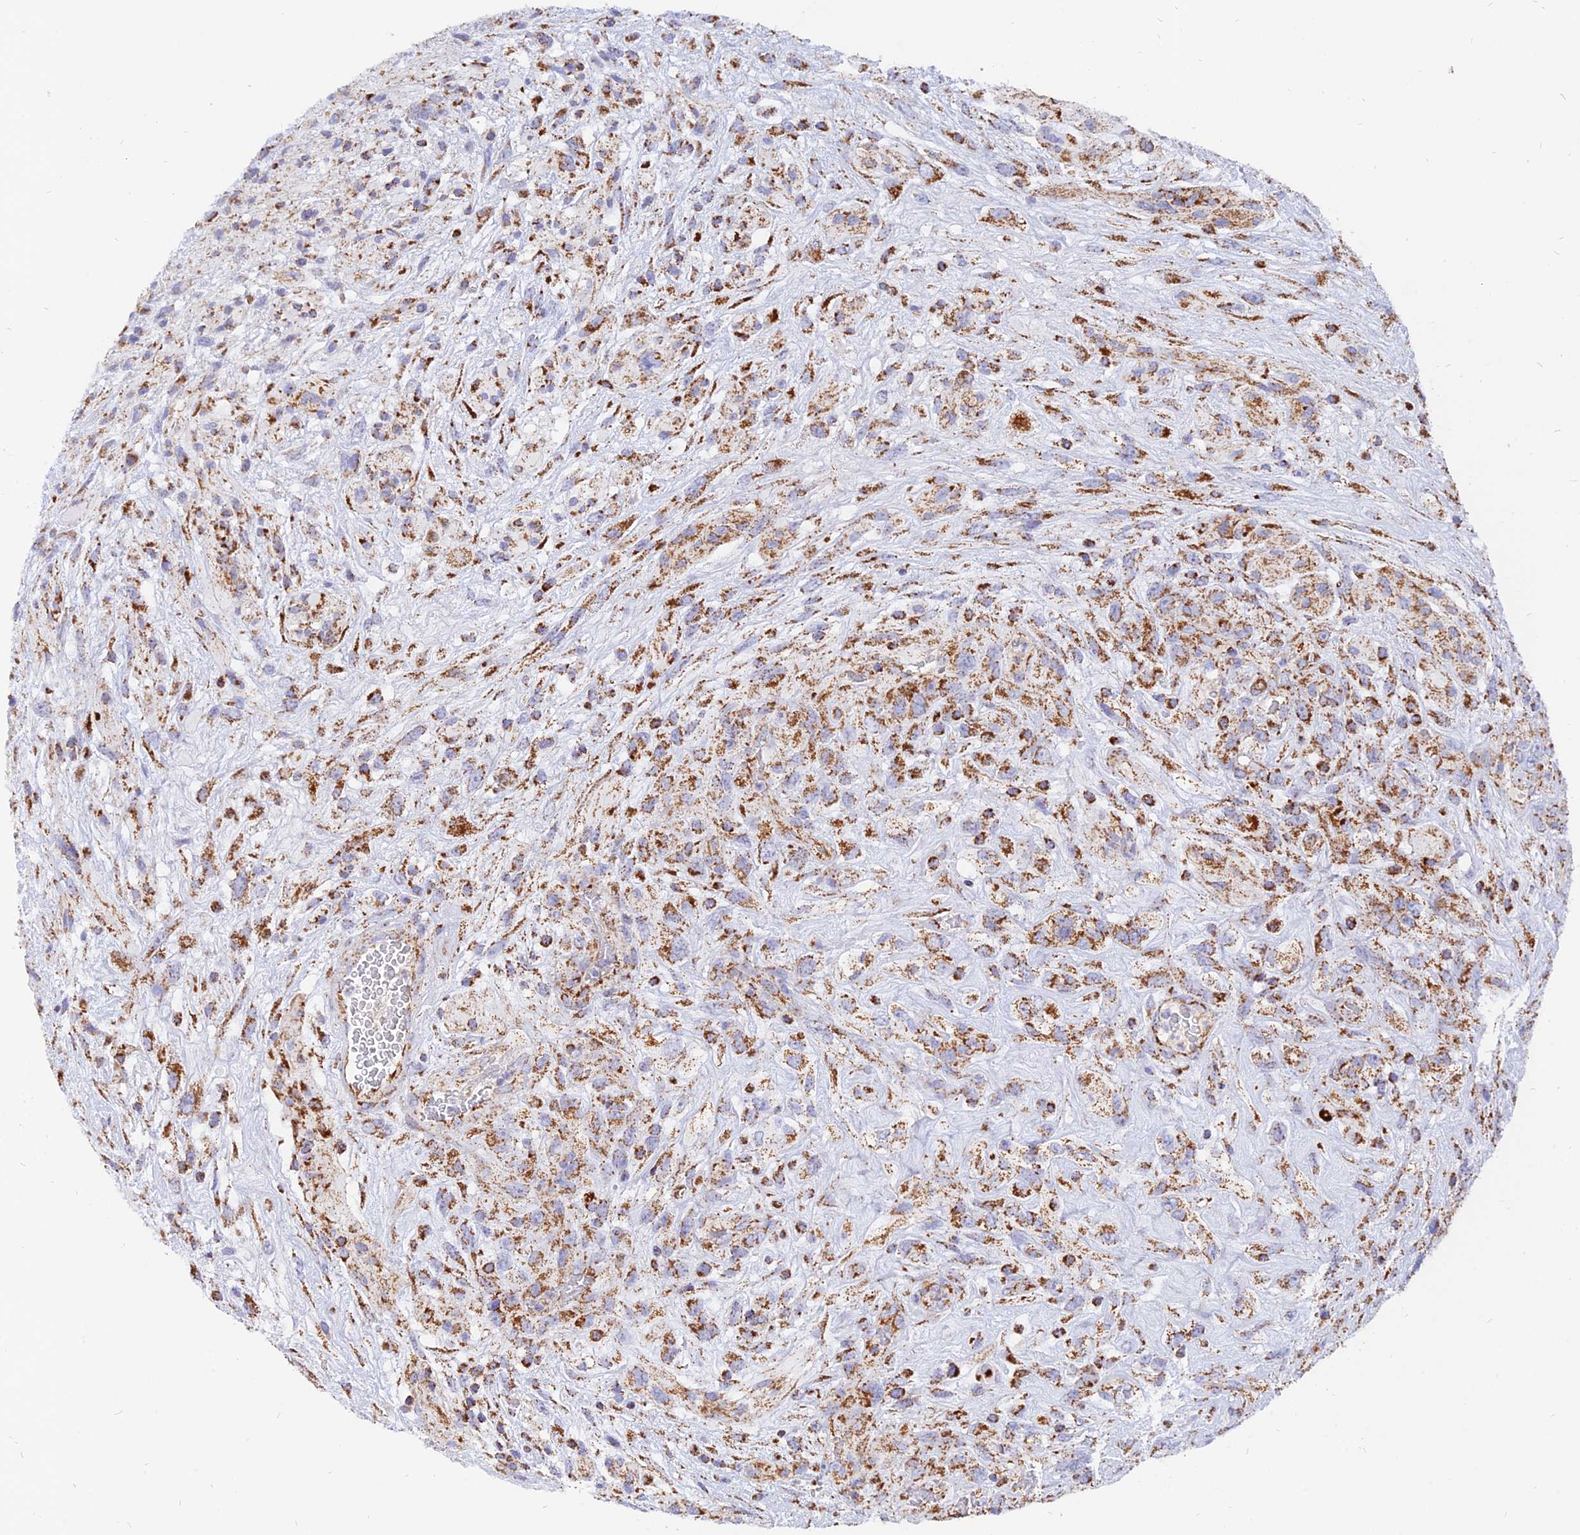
{"staining": {"intensity": "moderate", "quantity": ">75%", "location": "cytoplasmic/membranous"}, "tissue": "glioma", "cell_type": "Tumor cells", "image_type": "cancer", "snomed": [{"axis": "morphology", "description": "Glioma, malignant, High grade"}, {"axis": "topography", "description": "Brain"}], "caption": "Tumor cells reveal moderate cytoplasmic/membranous expression in approximately >75% of cells in malignant glioma (high-grade). Nuclei are stained in blue.", "gene": "NDUFB6", "patient": {"sex": "male", "age": 61}}